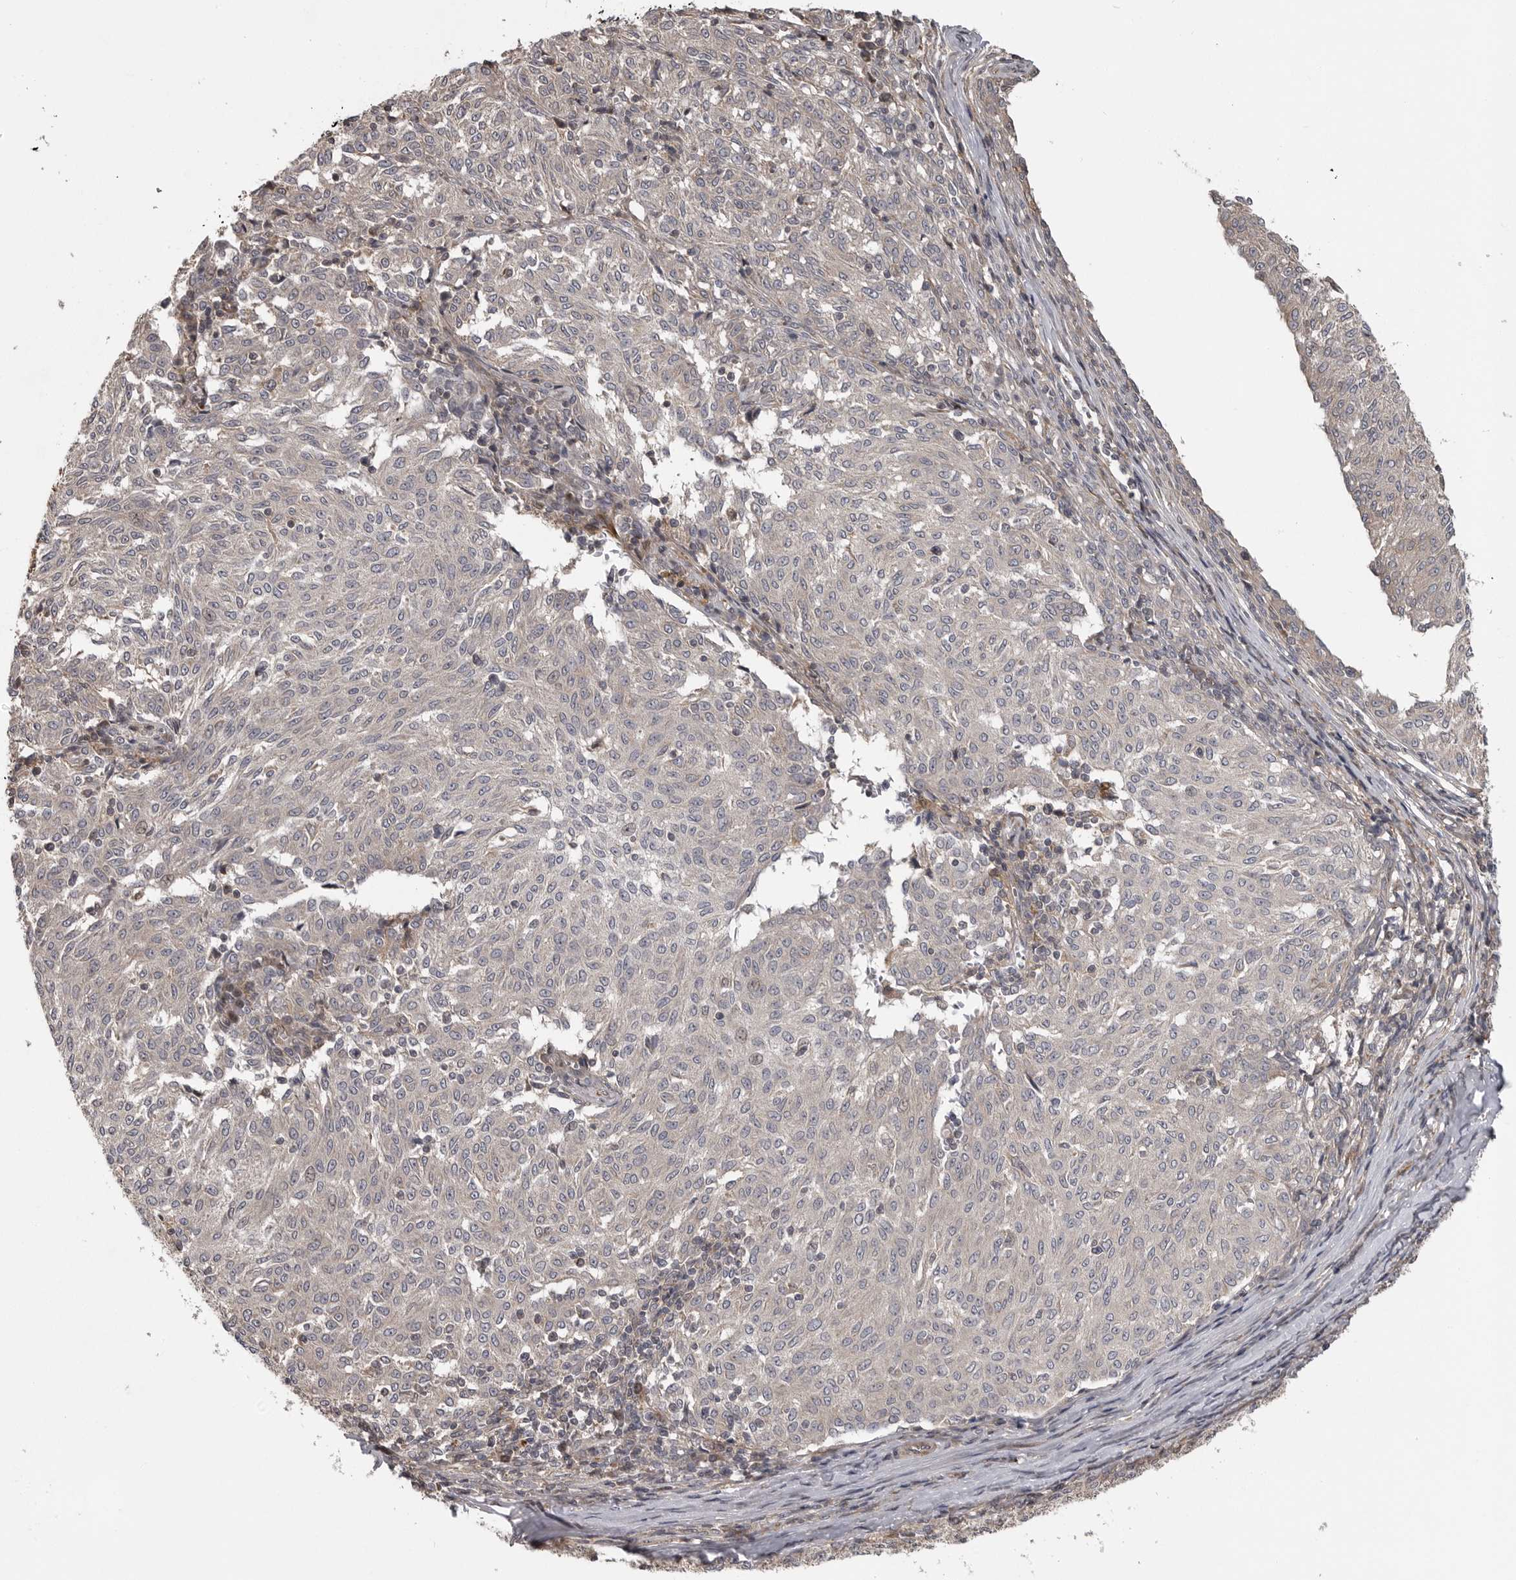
{"staining": {"intensity": "negative", "quantity": "none", "location": "none"}, "tissue": "melanoma", "cell_type": "Tumor cells", "image_type": "cancer", "snomed": [{"axis": "morphology", "description": "Malignant melanoma, NOS"}, {"axis": "topography", "description": "Skin"}], "caption": "A micrograph of malignant melanoma stained for a protein shows no brown staining in tumor cells. The staining was performed using DAB (3,3'-diaminobenzidine) to visualize the protein expression in brown, while the nuclei were stained in blue with hematoxylin (Magnification: 20x).", "gene": "ZNRF1", "patient": {"sex": "female", "age": 72}}